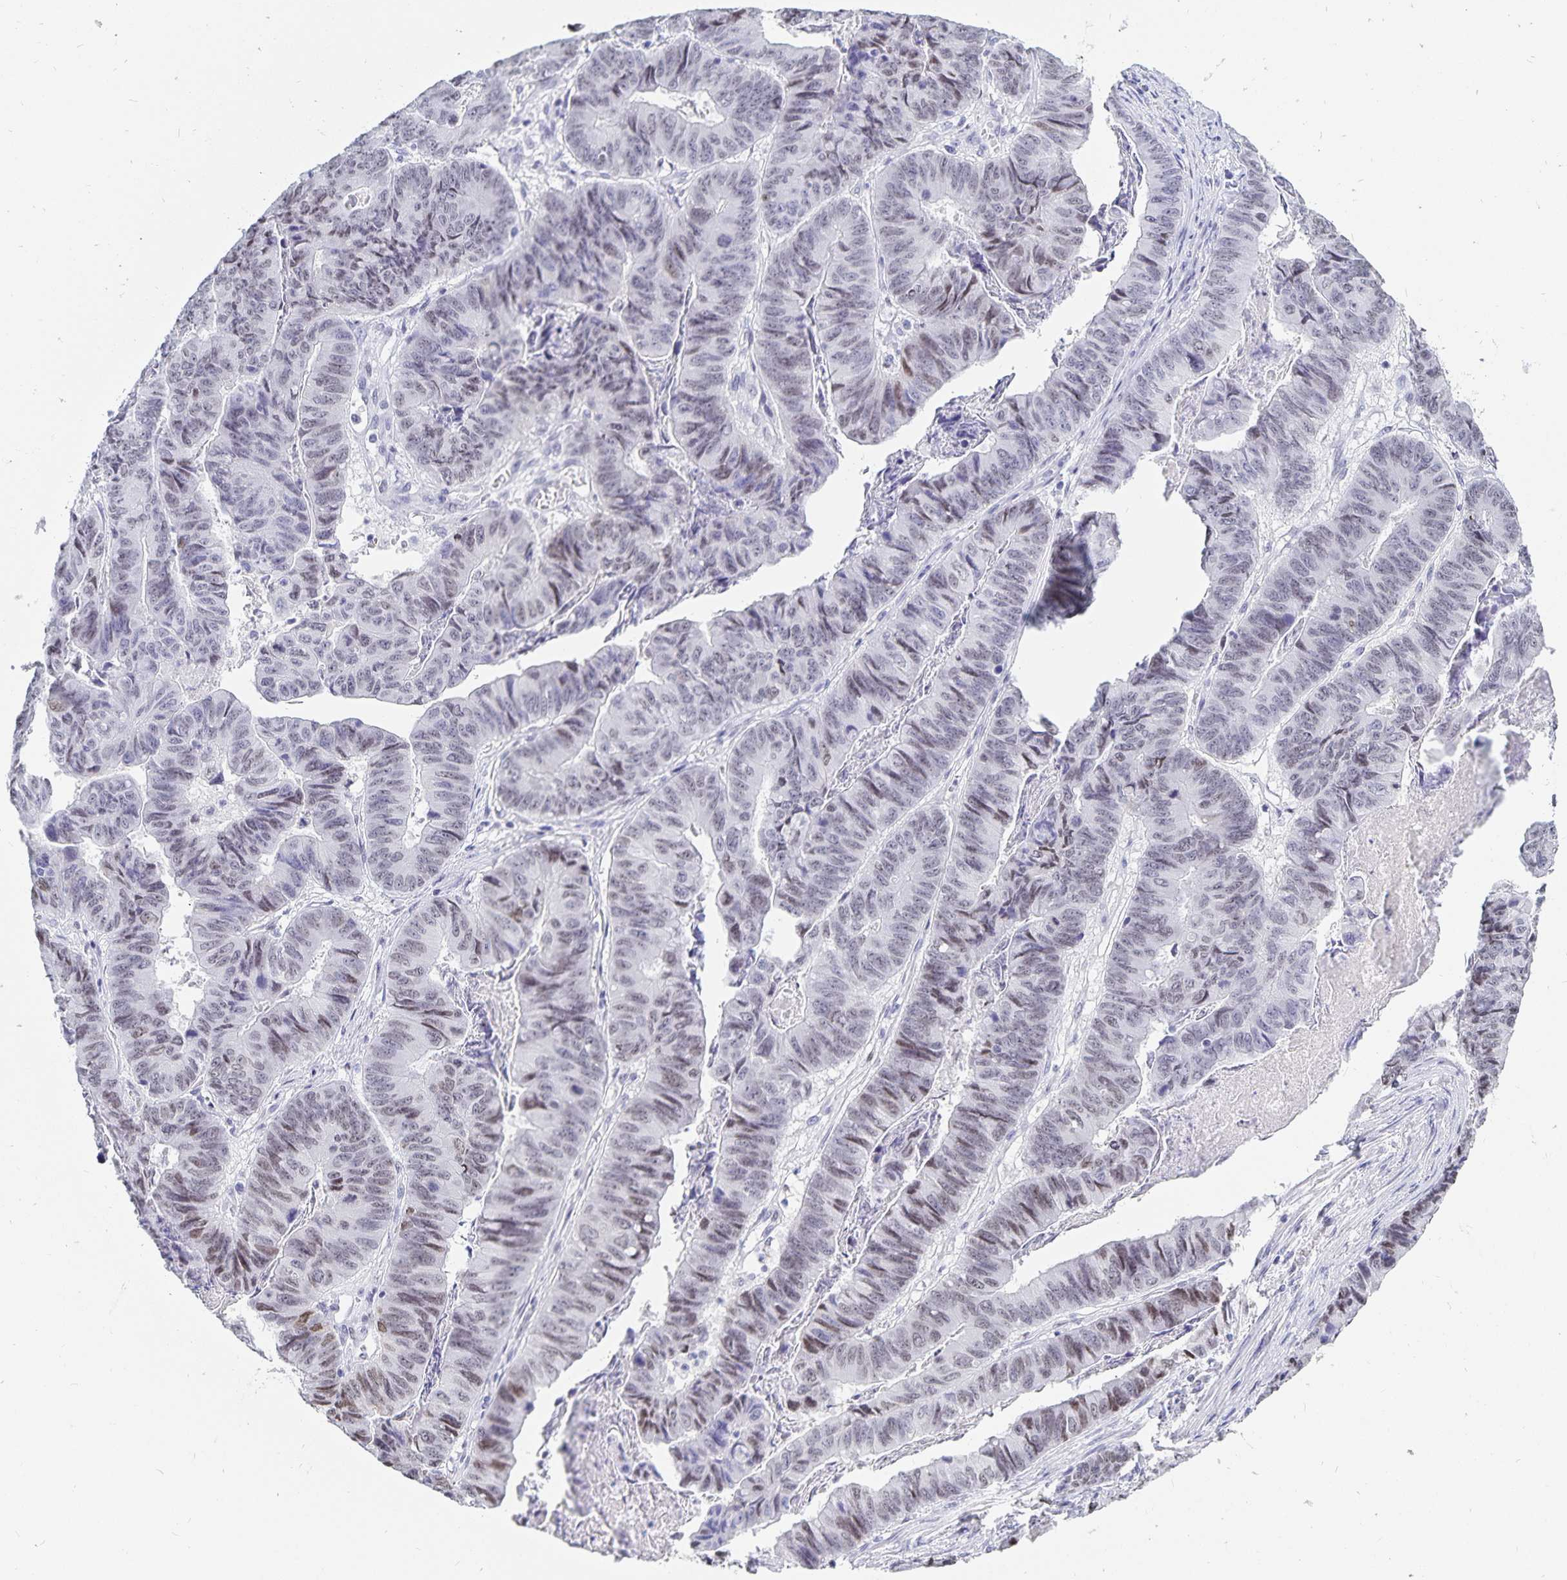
{"staining": {"intensity": "weak", "quantity": "<25%", "location": "nuclear"}, "tissue": "stomach cancer", "cell_type": "Tumor cells", "image_type": "cancer", "snomed": [{"axis": "morphology", "description": "Adenocarcinoma, NOS"}, {"axis": "topography", "description": "Stomach, lower"}], "caption": "Protein analysis of adenocarcinoma (stomach) reveals no significant staining in tumor cells.", "gene": "HMGB3", "patient": {"sex": "male", "age": 77}}